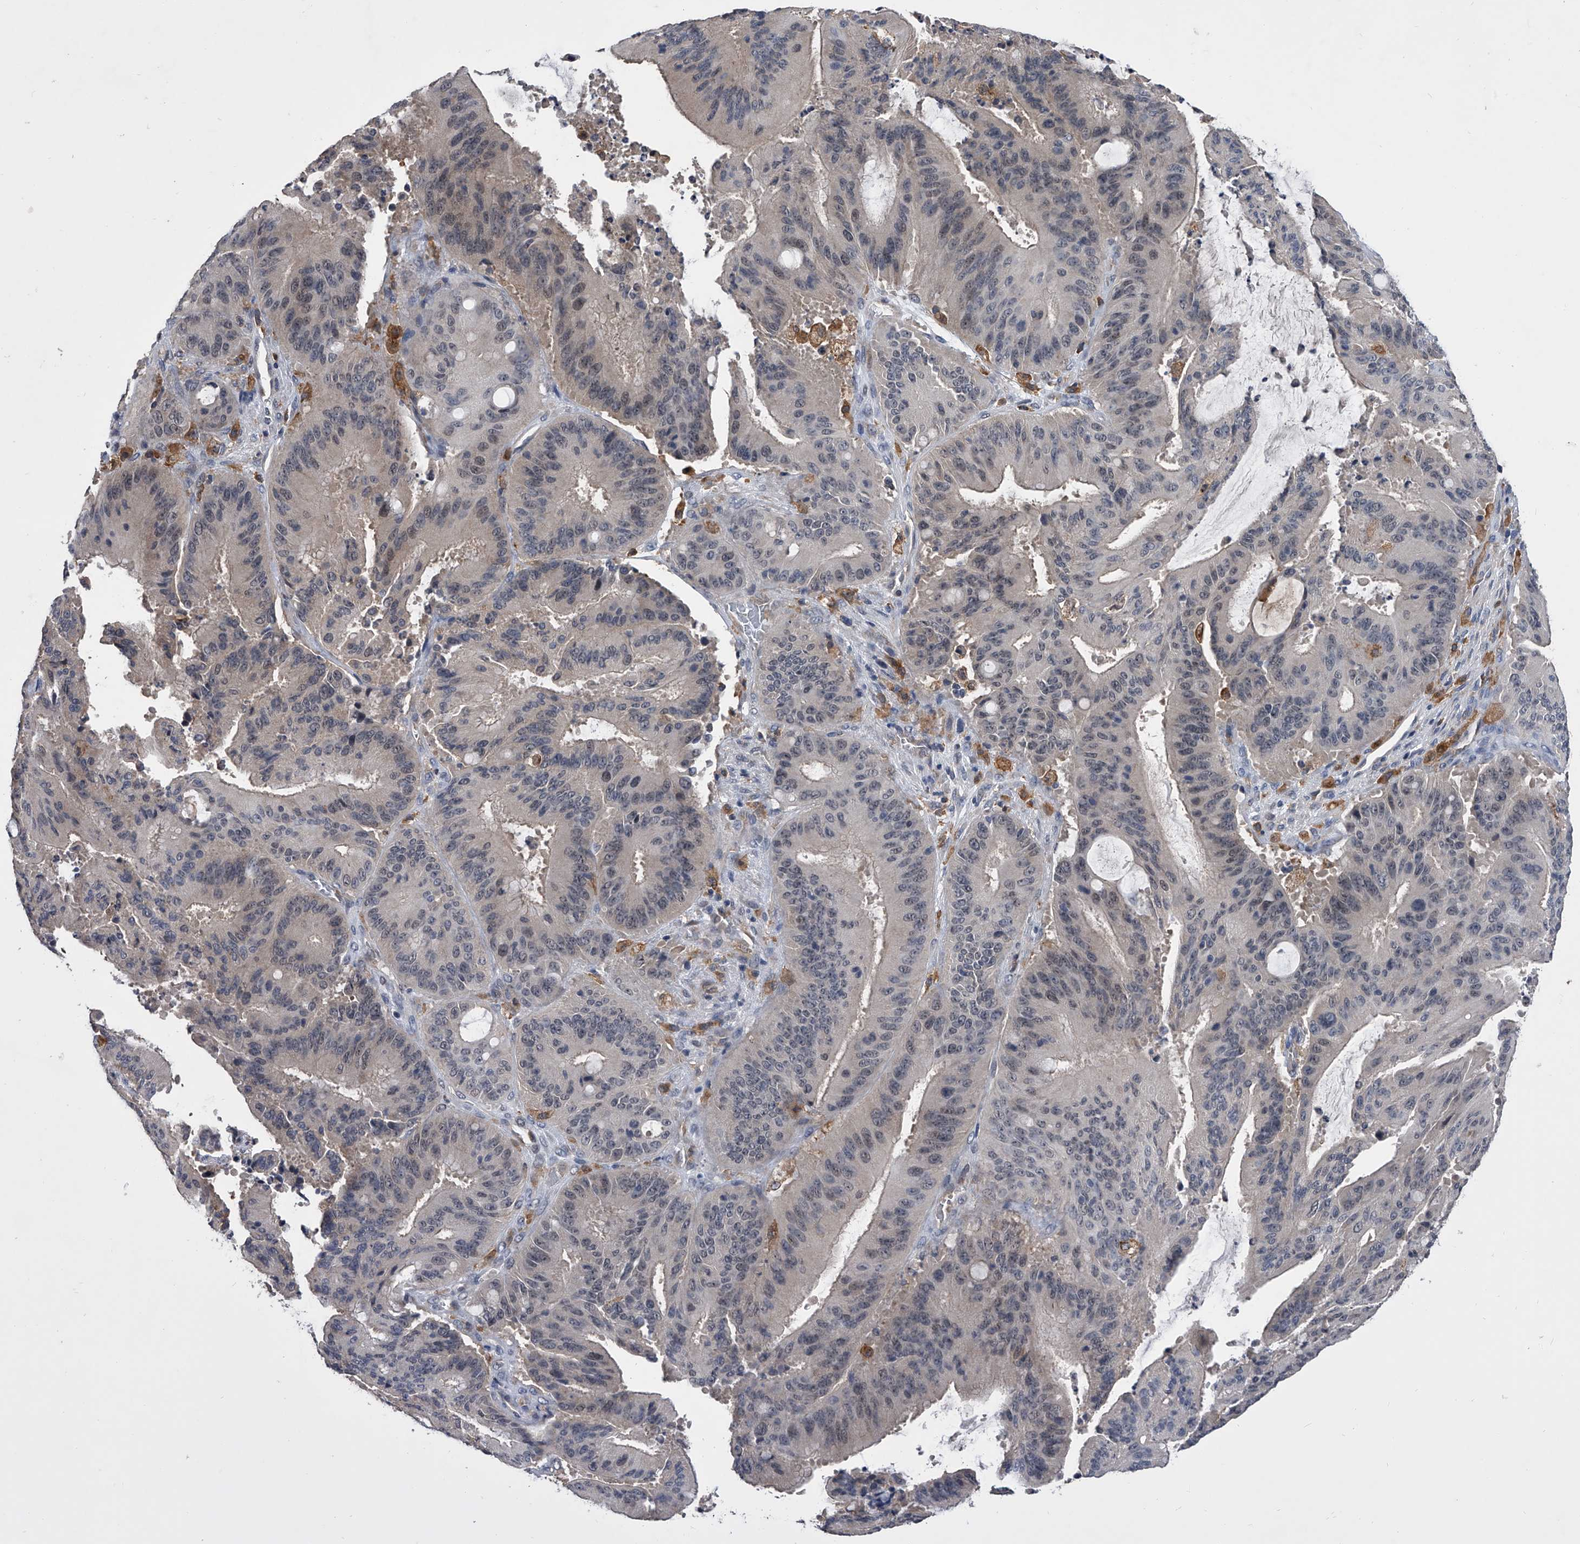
{"staining": {"intensity": "weak", "quantity": "<25%", "location": "cytoplasmic/membranous"}, "tissue": "liver cancer", "cell_type": "Tumor cells", "image_type": "cancer", "snomed": [{"axis": "morphology", "description": "Normal tissue, NOS"}, {"axis": "morphology", "description": "Cholangiocarcinoma"}, {"axis": "topography", "description": "Liver"}, {"axis": "topography", "description": "Peripheral nerve tissue"}], "caption": "Tumor cells are negative for protein expression in human cholangiocarcinoma (liver).", "gene": "MAP4K3", "patient": {"sex": "female", "age": 73}}